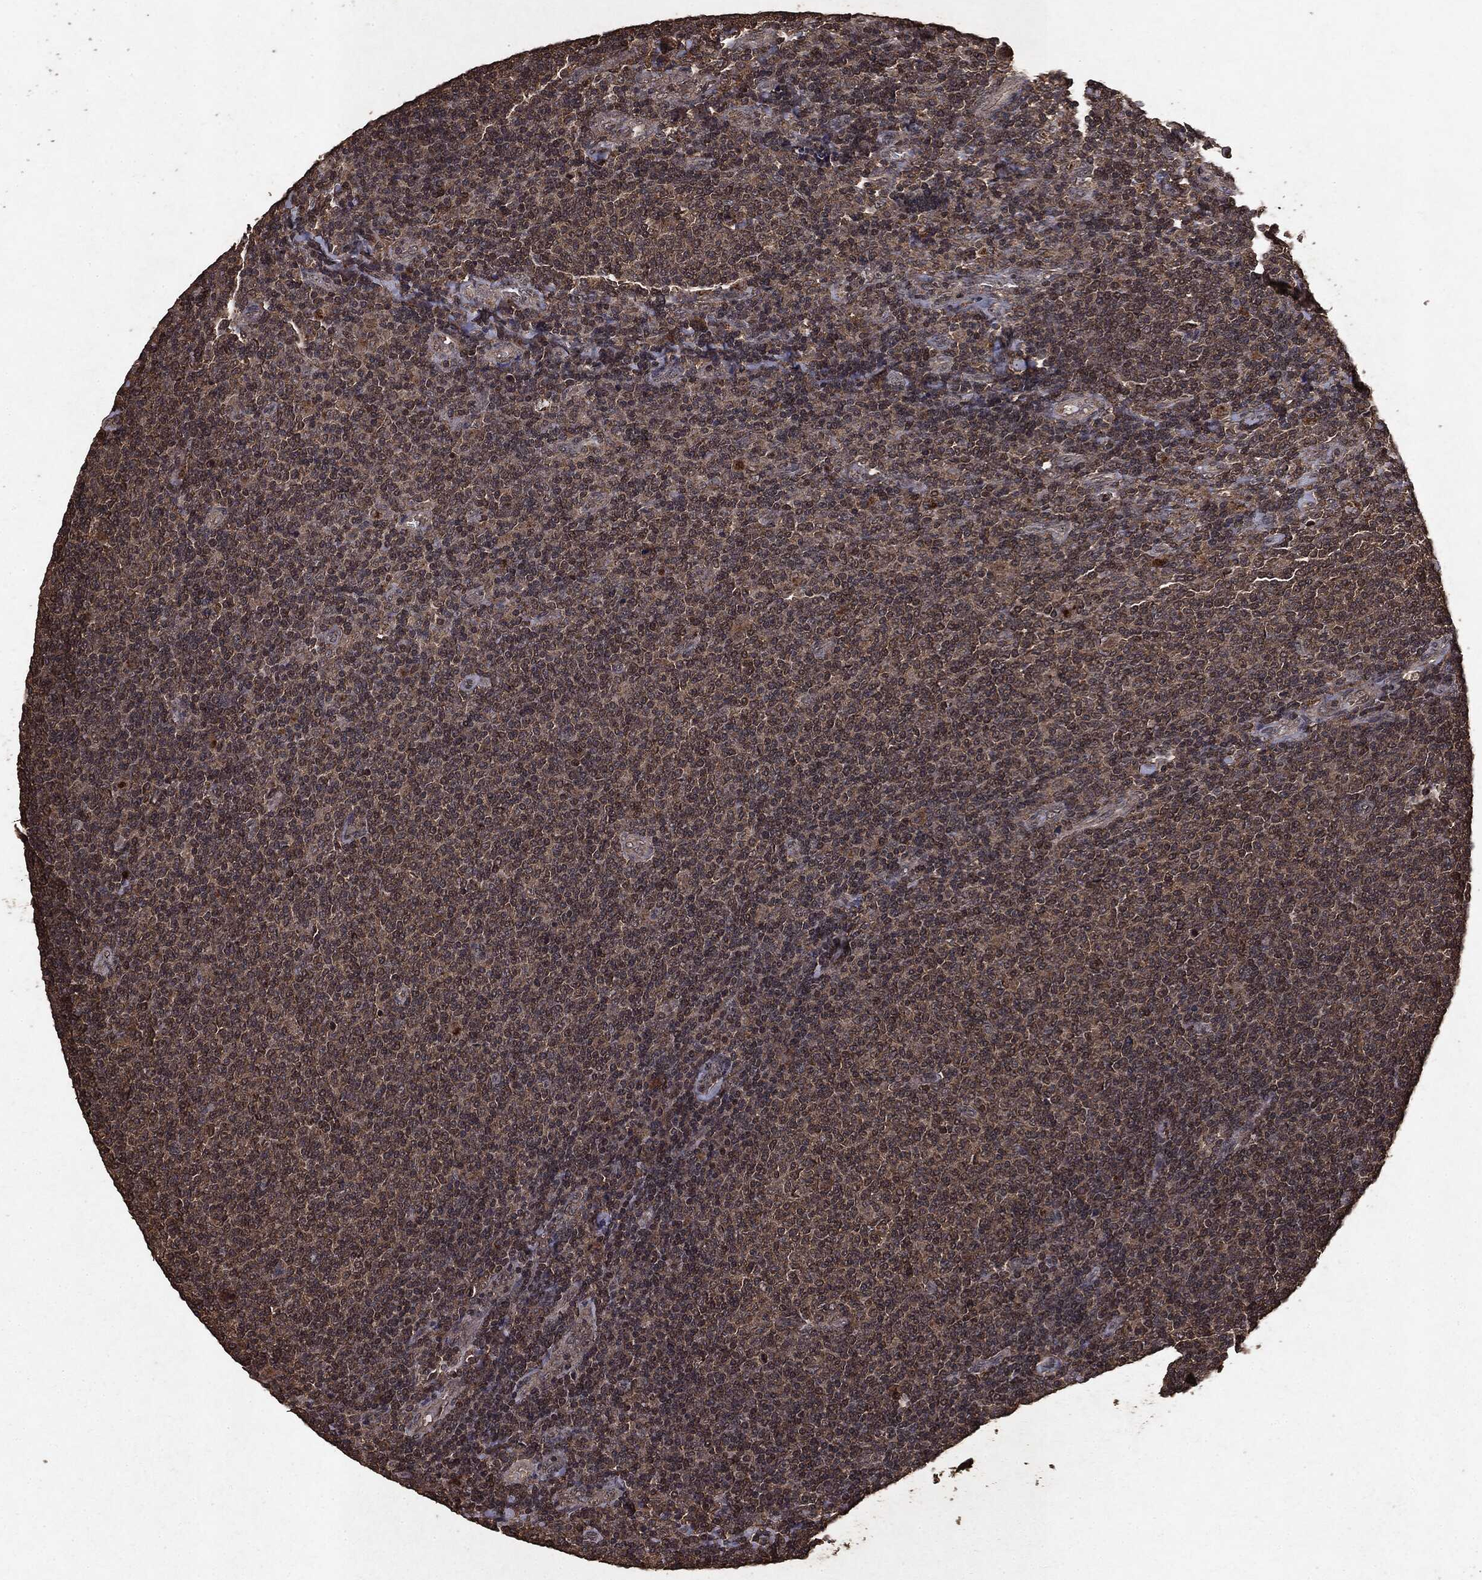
{"staining": {"intensity": "negative", "quantity": "none", "location": "none"}, "tissue": "lymphoma", "cell_type": "Tumor cells", "image_type": "cancer", "snomed": [{"axis": "morphology", "description": "Malignant lymphoma, non-Hodgkin's type, Low grade"}, {"axis": "topography", "description": "Lymph node"}], "caption": "This is an immunohistochemistry histopathology image of malignant lymphoma, non-Hodgkin's type (low-grade). There is no positivity in tumor cells.", "gene": "NME1", "patient": {"sex": "male", "age": 52}}